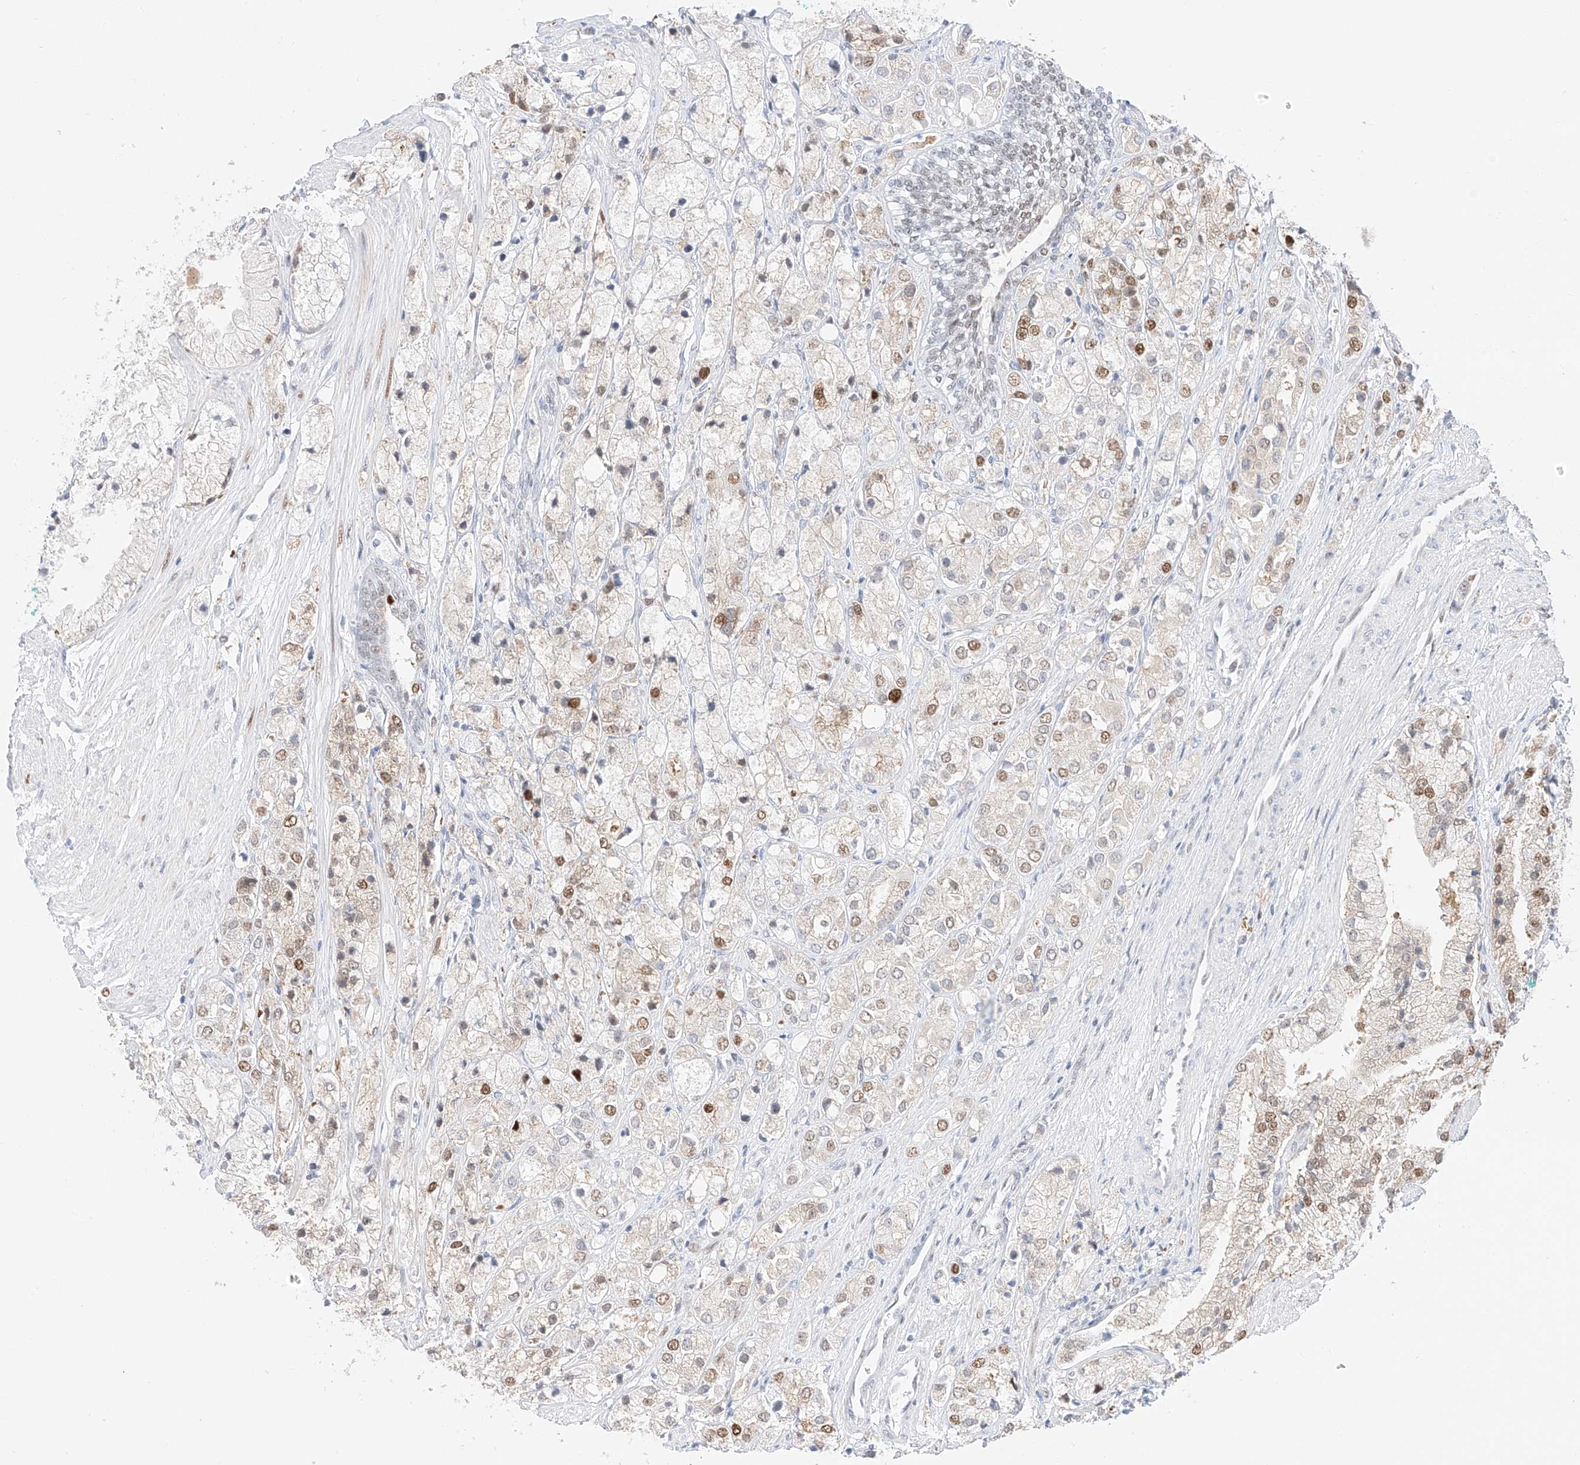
{"staining": {"intensity": "moderate", "quantity": "25%-75%", "location": "nuclear"}, "tissue": "prostate cancer", "cell_type": "Tumor cells", "image_type": "cancer", "snomed": [{"axis": "morphology", "description": "Adenocarcinoma, High grade"}, {"axis": "topography", "description": "Prostate"}], "caption": "A brown stain labels moderate nuclear positivity of a protein in human prostate cancer (adenocarcinoma (high-grade)) tumor cells. The staining is performed using DAB brown chromogen to label protein expression. The nuclei are counter-stained blue using hematoxylin.", "gene": "APIP", "patient": {"sex": "male", "age": 50}}